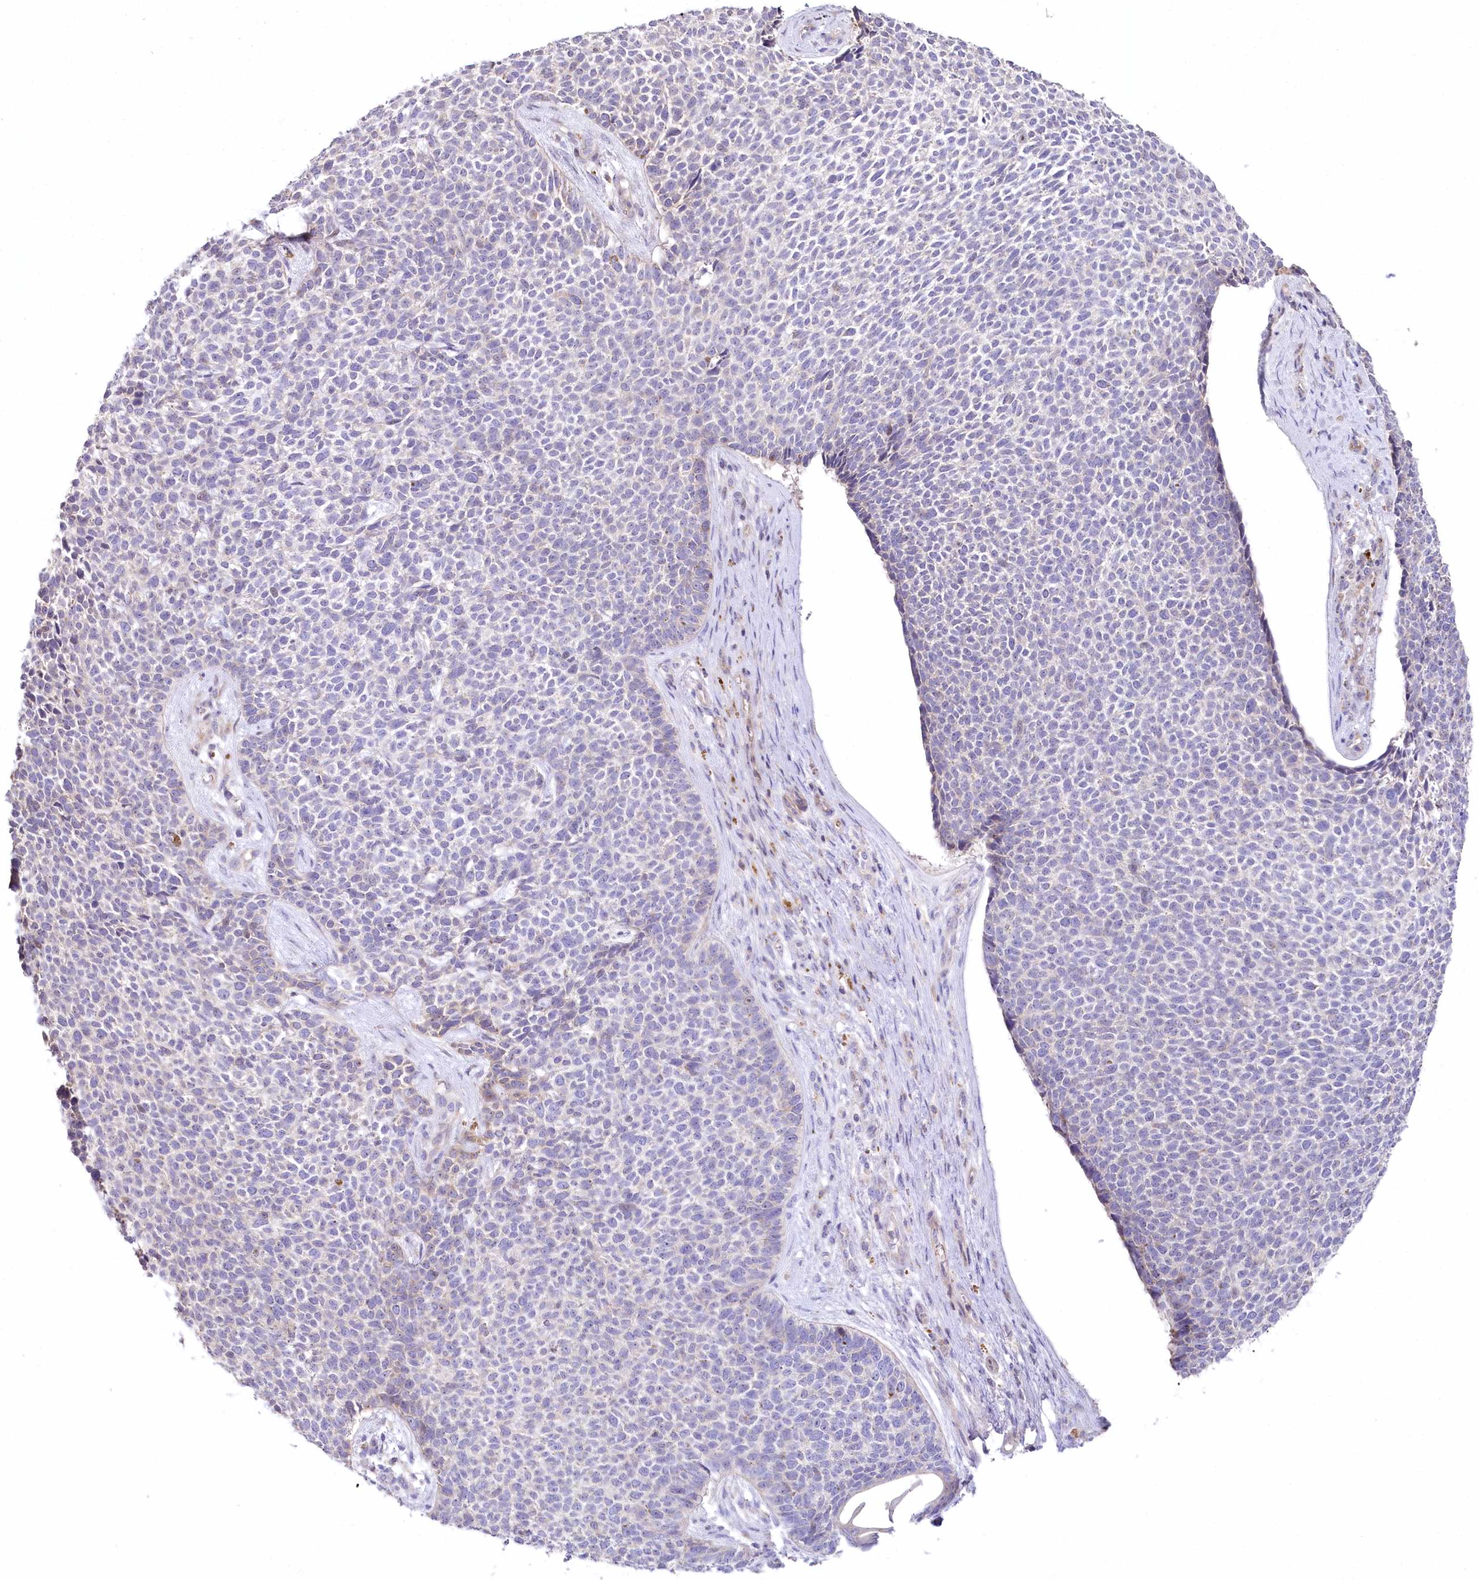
{"staining": {"intensity": "negative", "quantity": "none", "location": "none"}, "tissue": "skin cancer", "cell_type": "Tumor cells", "image_type": "cancer", "snomed": [{"axis": "morphology", "description": "Basal cell carcinoma"}, {"axis": "topography", "description": "Skin"}], "caption": "Immunohistochemistry photomicrograph of basal cell carcinoma (skin) stained for a protein (brown), which reveals no positivity in tumor cells.", "gene": "SLC6A11", "patient": {"sex": "female", "age": 84}}